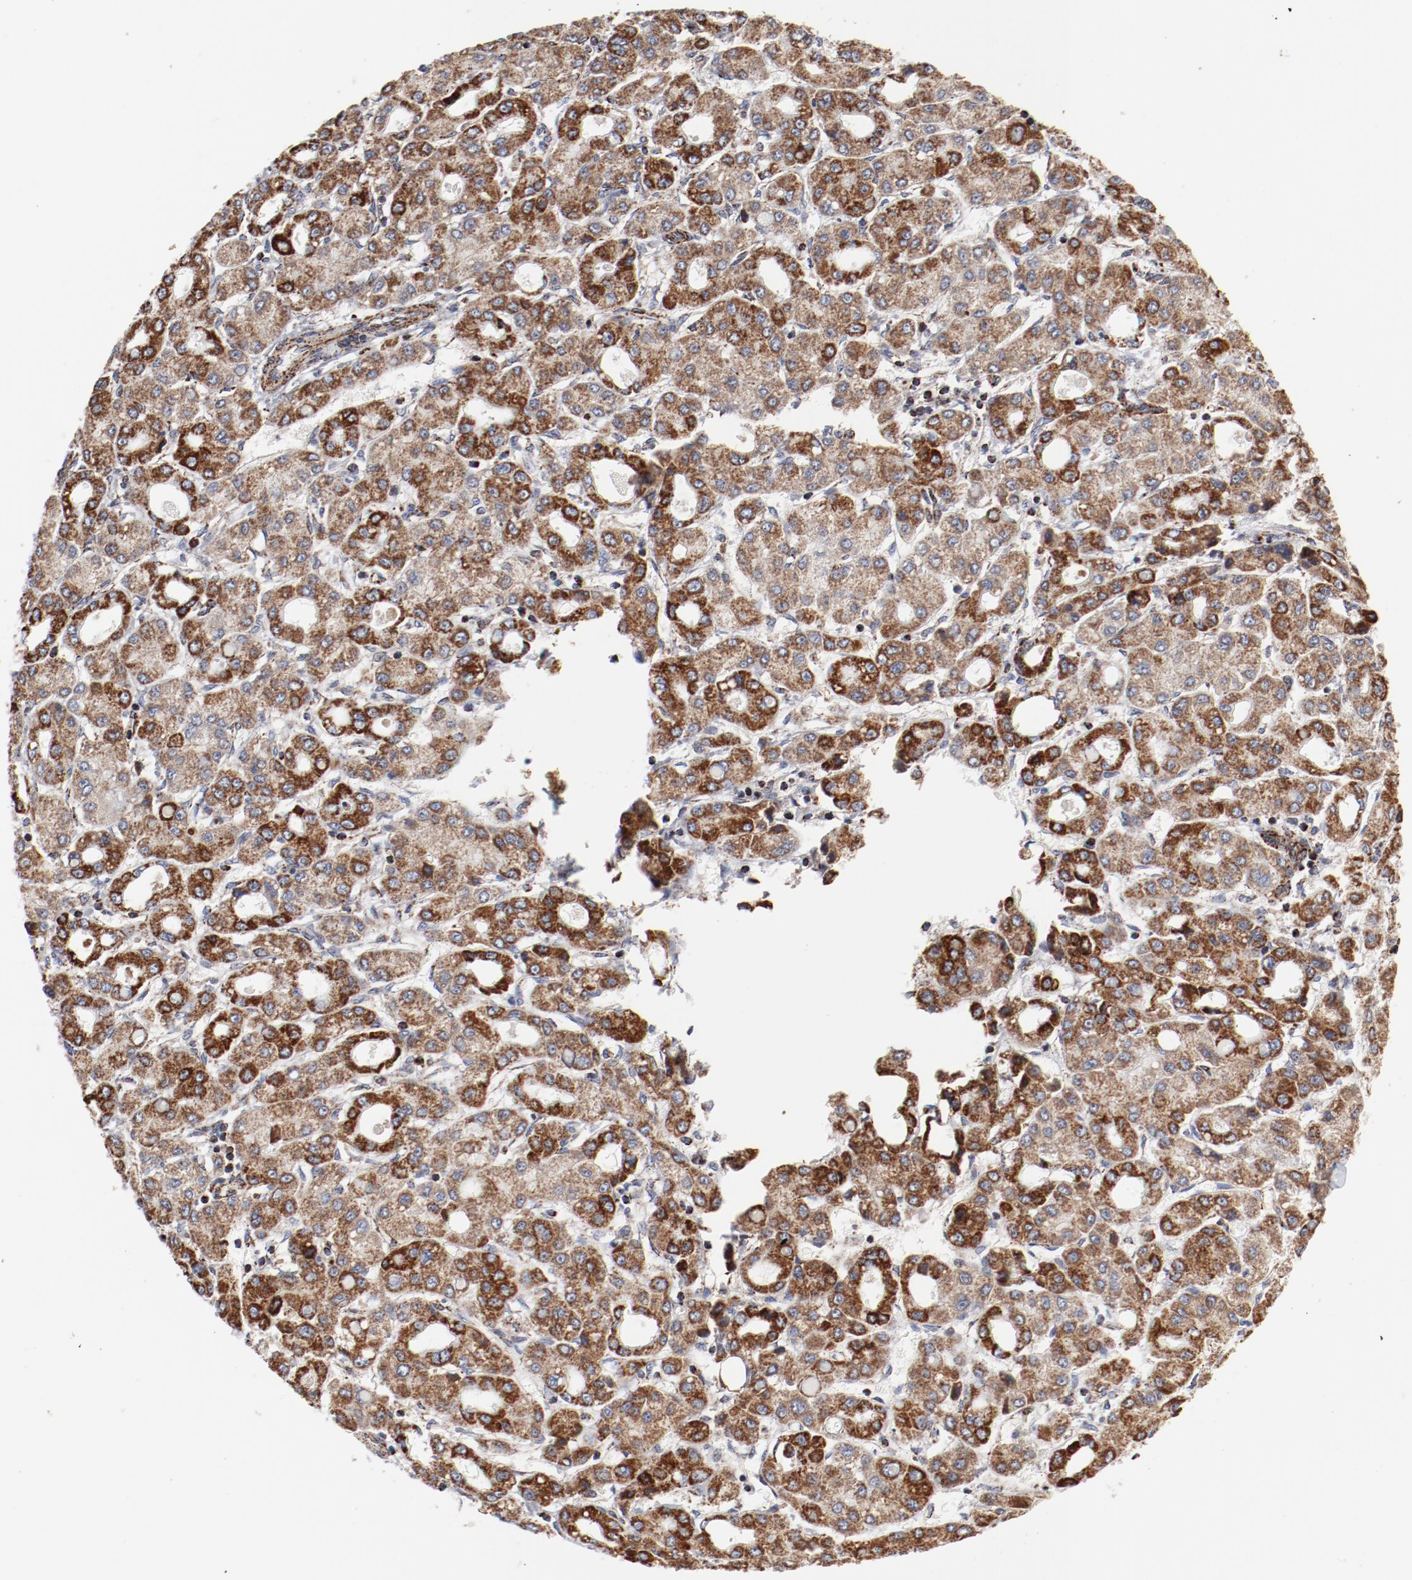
{"staining": {"intensity": "strong", "quantity": "25%-75%", "location": "cytoplasmic/membranous"}, "tissue": "liver cancer", "cell_type": "Tumor cells", "image_type": "cancer", "snomed": [{"axis": "morphology", "description": "Carcinoma, Hepatocellular, NOS"}, {"axis": "topography", "description": "Liver"}], "caption": "A brown stain highlights strong cytoplasmic/membranous staining of a protein in liver hepatocellular carcinoma tumor cells. (DAB IHC with brightfield microscopy, high magnification).", "gene": "NDUFV2", "patient": {"sex": "male", "age": 69}}